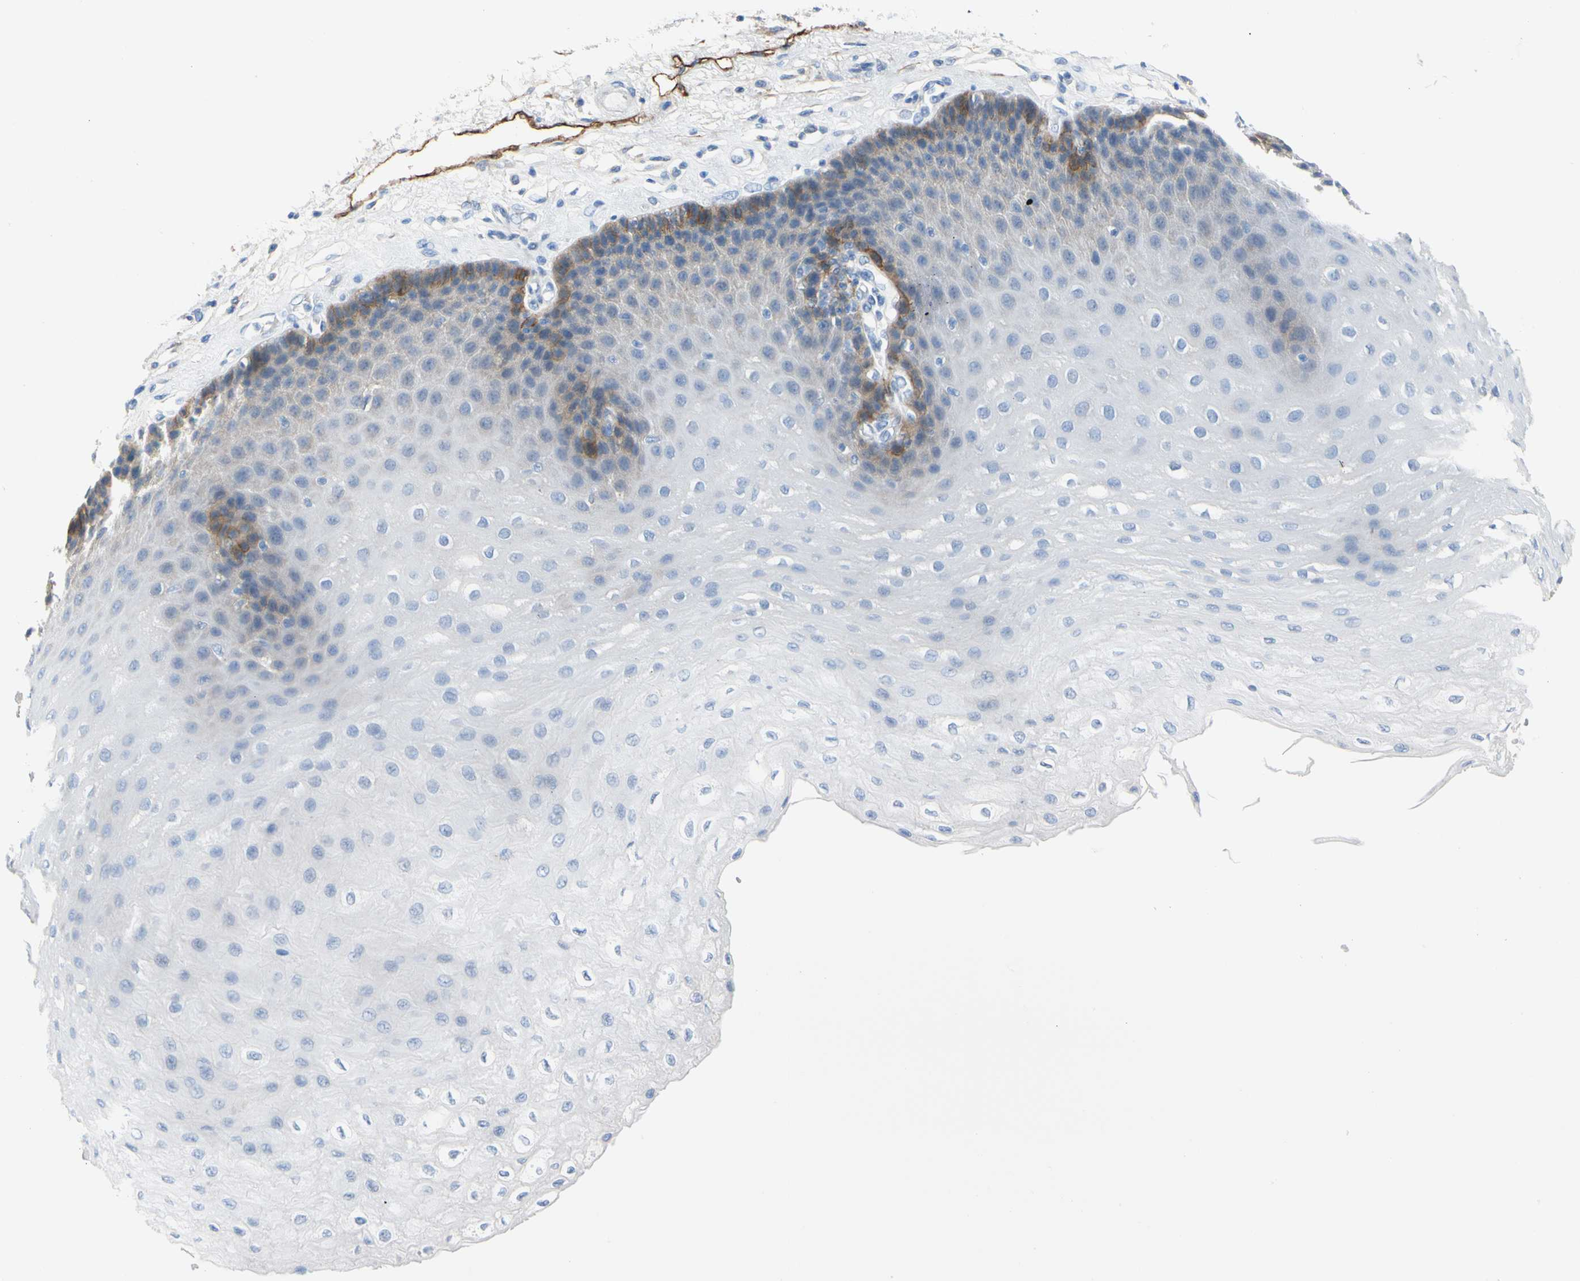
{"staining": {"intensity": "moderate", "quantity": "<25%", "location": "cytoplasmic/membranous"}, "tissue": "esophagus", "cell_type": "Squamous epithelial cells", "image_type": "normal", "snomed": [{"axis": "morphology", "description": "Normal tissue, NOS"}, {"axis": "topography", "description": "Esophagus"}], "caption": "Immunohistochemical staining of unremarkable esophagus exhibits <25% levels of moderate cytoplasmic/membranous protein expression in about <25% of squamous epithelial cells.", "gene": "PDPN", "patient": {"sex": "female", "age": 72}}